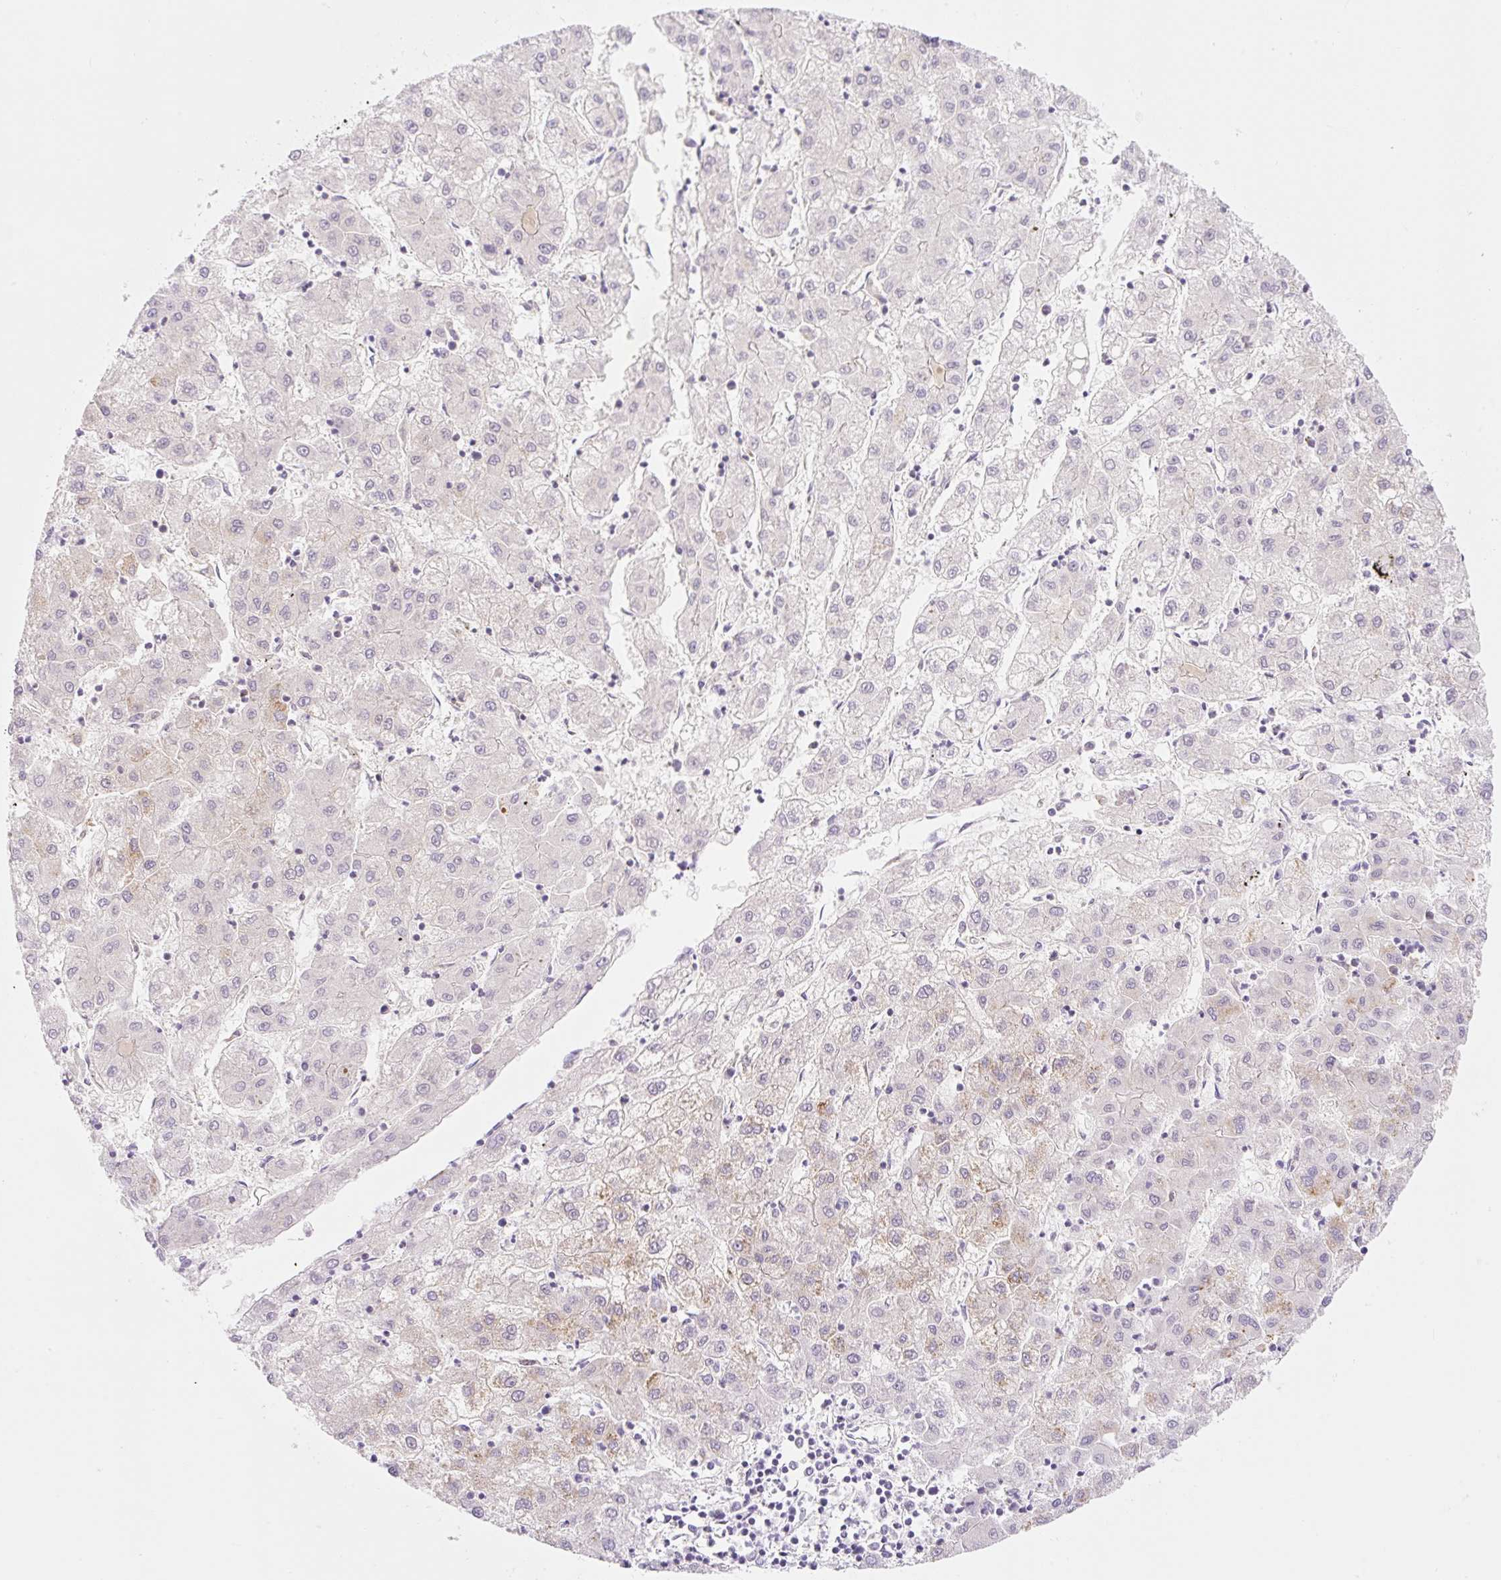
{"staining": {"intensity": "weak", "quantity": "<25%", "location": "cytoplasmic/membranous"}, "tissue": "liver cancer", "cell_type": "Tumor cells", "image_type": "cancer", "snomed": [{"axis": "morphology", "description": "Carcinoma, Hepatocellular, NOS"}, {"axis": "topography", "description": "Liver"}], "caption": "High magnification brightfield microscopy of liver hepatocellular carcinoma stained with DAB (3,3'-diaminobenzidine) (brown) and counterstained with hematoxylin (blue): tumor cells show no significant expression.", "gene": "FOCAD", "patient": {"sex": "male", "age": 72}}